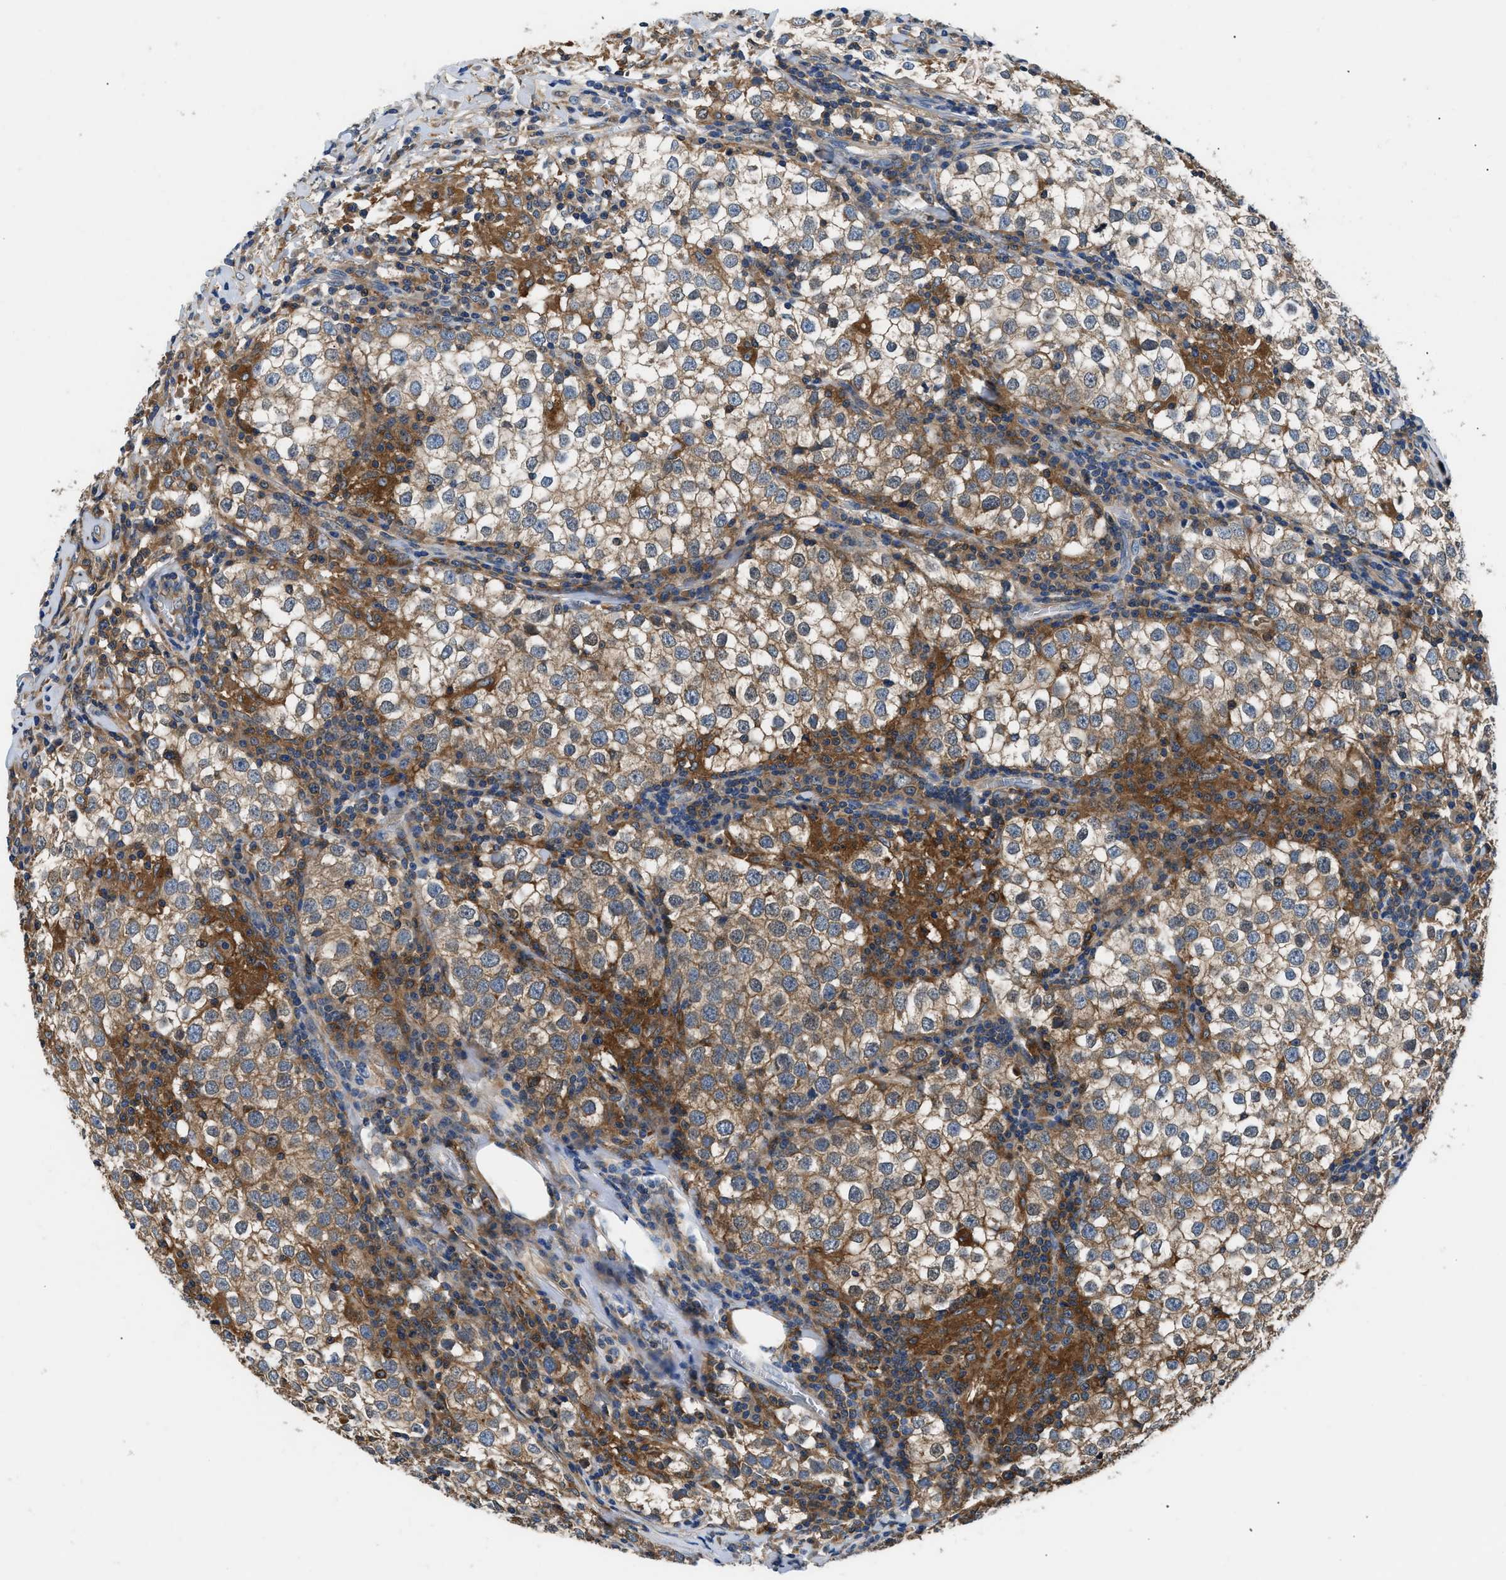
{"staining": {"intensity": "weak", "quantity": ">75%", "location": "cytoplasmic/membranous"}, "tissue": "testis cancer", "cell_type": "Tumor cells", "image_type": "cancer", "snomed": [{"axis": "morphology", "description": "Seminoma, NOS"}, {"axis": "morphology", "description": "Carcinoma, Embryonal, NOS"}, {"axis": "topography", "description": "Testis"}], "caption": "The micrograph displays a brown stain indicating the presence of a protein in the cytoplasmic/membranous of tumor cells in testis seminoma.", "gene": "PKM", "patient": {"sex": "male", "age": 36}}